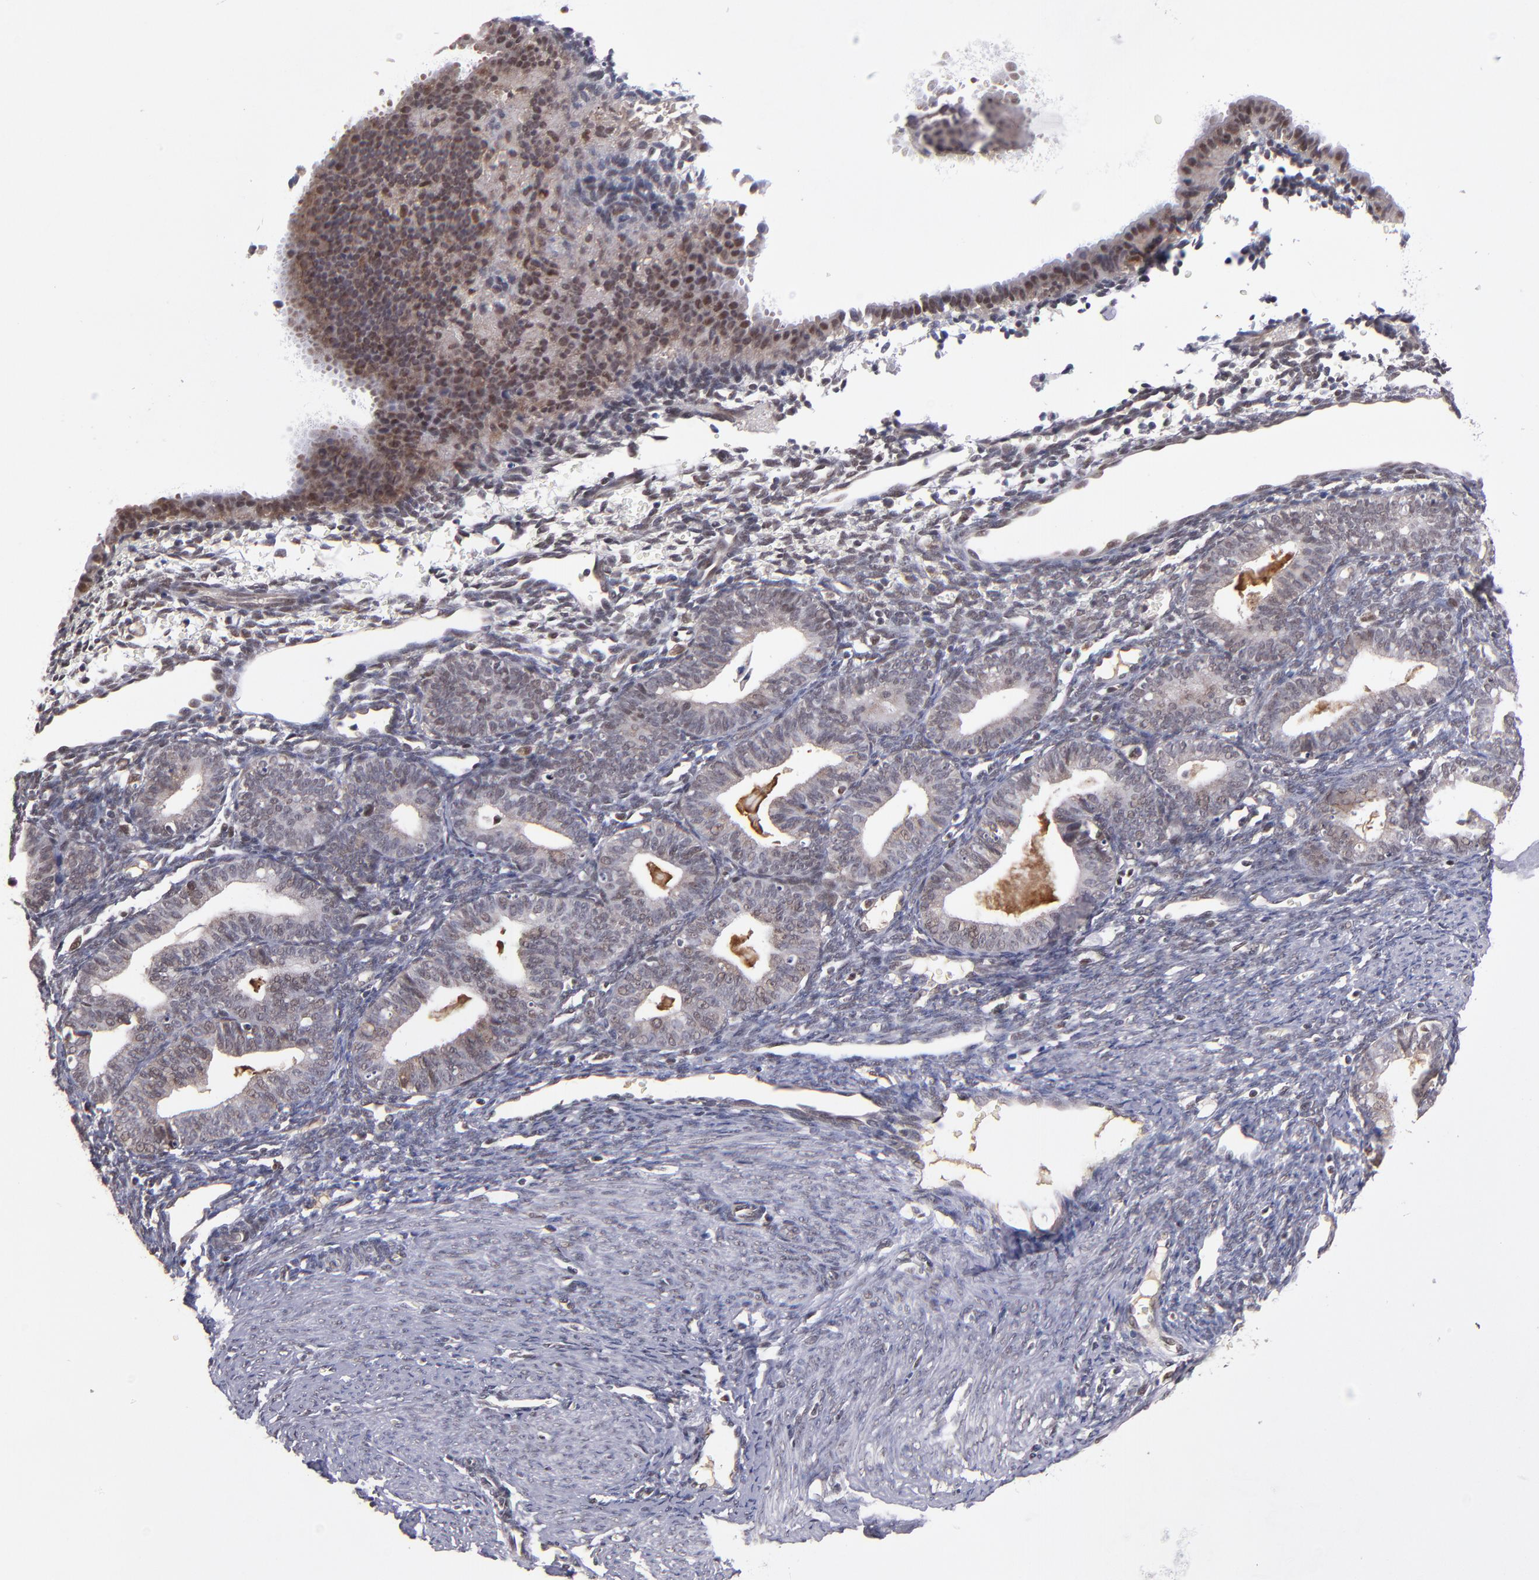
{"staining": {"intensity": "weak", "quantity": "<25%", "location": "nuclear"}, "tissue": "endometrium", "cell_type": "Cells in endometrial stroma", "image_type": "normal", "snomed": [{"axis": "morphology", "description": "Normal tissue, NOS"}, {"axis": "topography", "description": "Endometrium"}], "caption": "Immunohistochemistry photomicrograph of unremarkable human endometrium stained for a protein (brown), which reveals no staining in cells in endometrial stroma.", "gene": "EP300", "patient": {"sex": "female", "age": 61}}